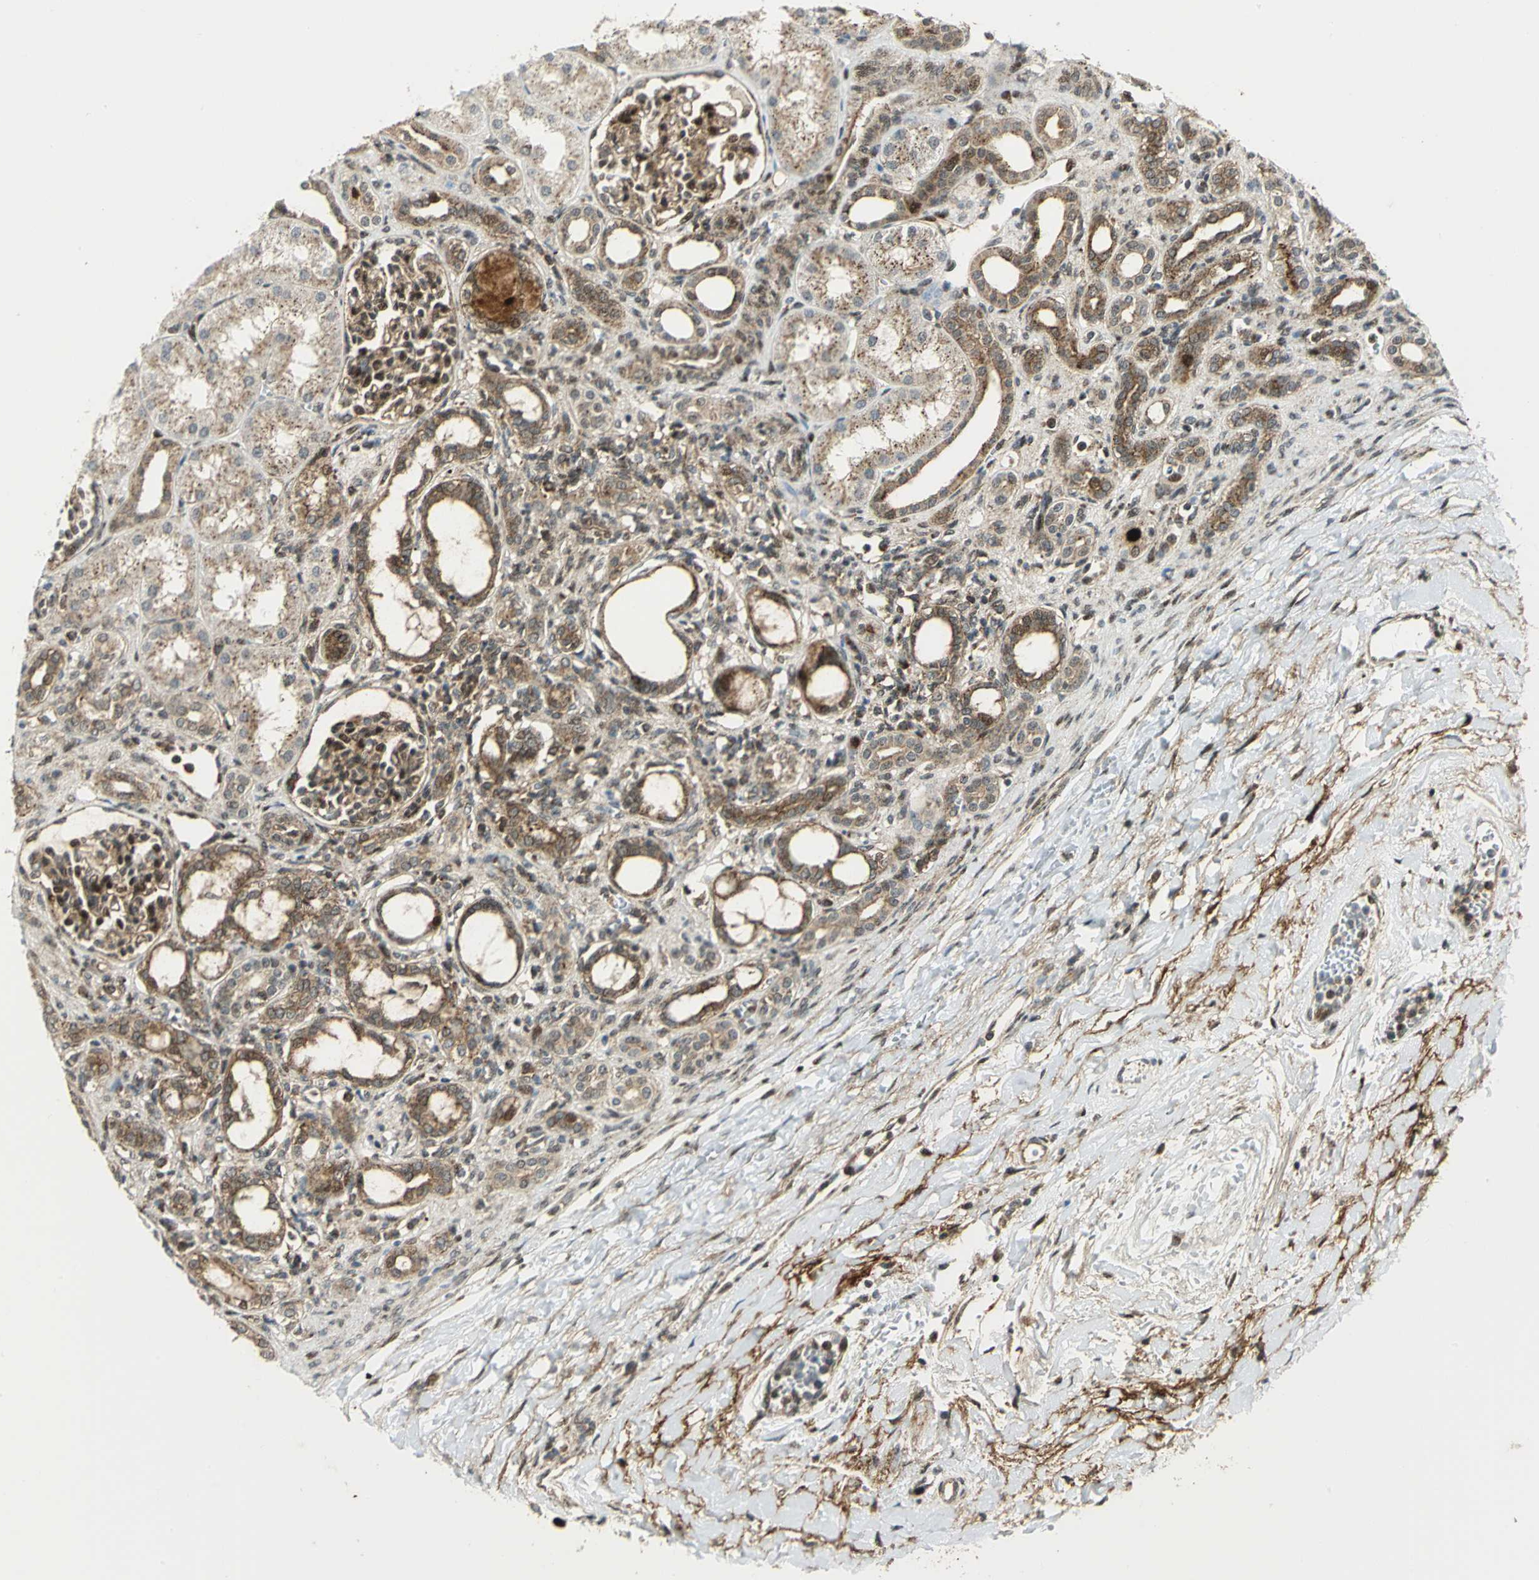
{"staining": {"intensity": "strong", "quantity": ">75%", "location": "cytoplasmic/membranous,nuclear"}, "tissue": "kidney", "cell_type": "Cells in glomeruli", "image_type": "normal", "snomed": [{"axis": "morphology", "description": "Normal tissue, NOS"}, {"axis": "topography", "description": "Kidney"}], "caption": "Immunohistochemistry (IHC) micrograph of normal kidney: kidney stained using immunohistochemistry demonstrates high levels of strong protein expression localized specifically in the cytoplasmic/membranous,nuclear of cells in glomeruli, appearing as a cytoplasmic/membranous,nuclear brown color.", "gene": "ATP6V1A", "patient": {"sex": "male", "age": 7}}